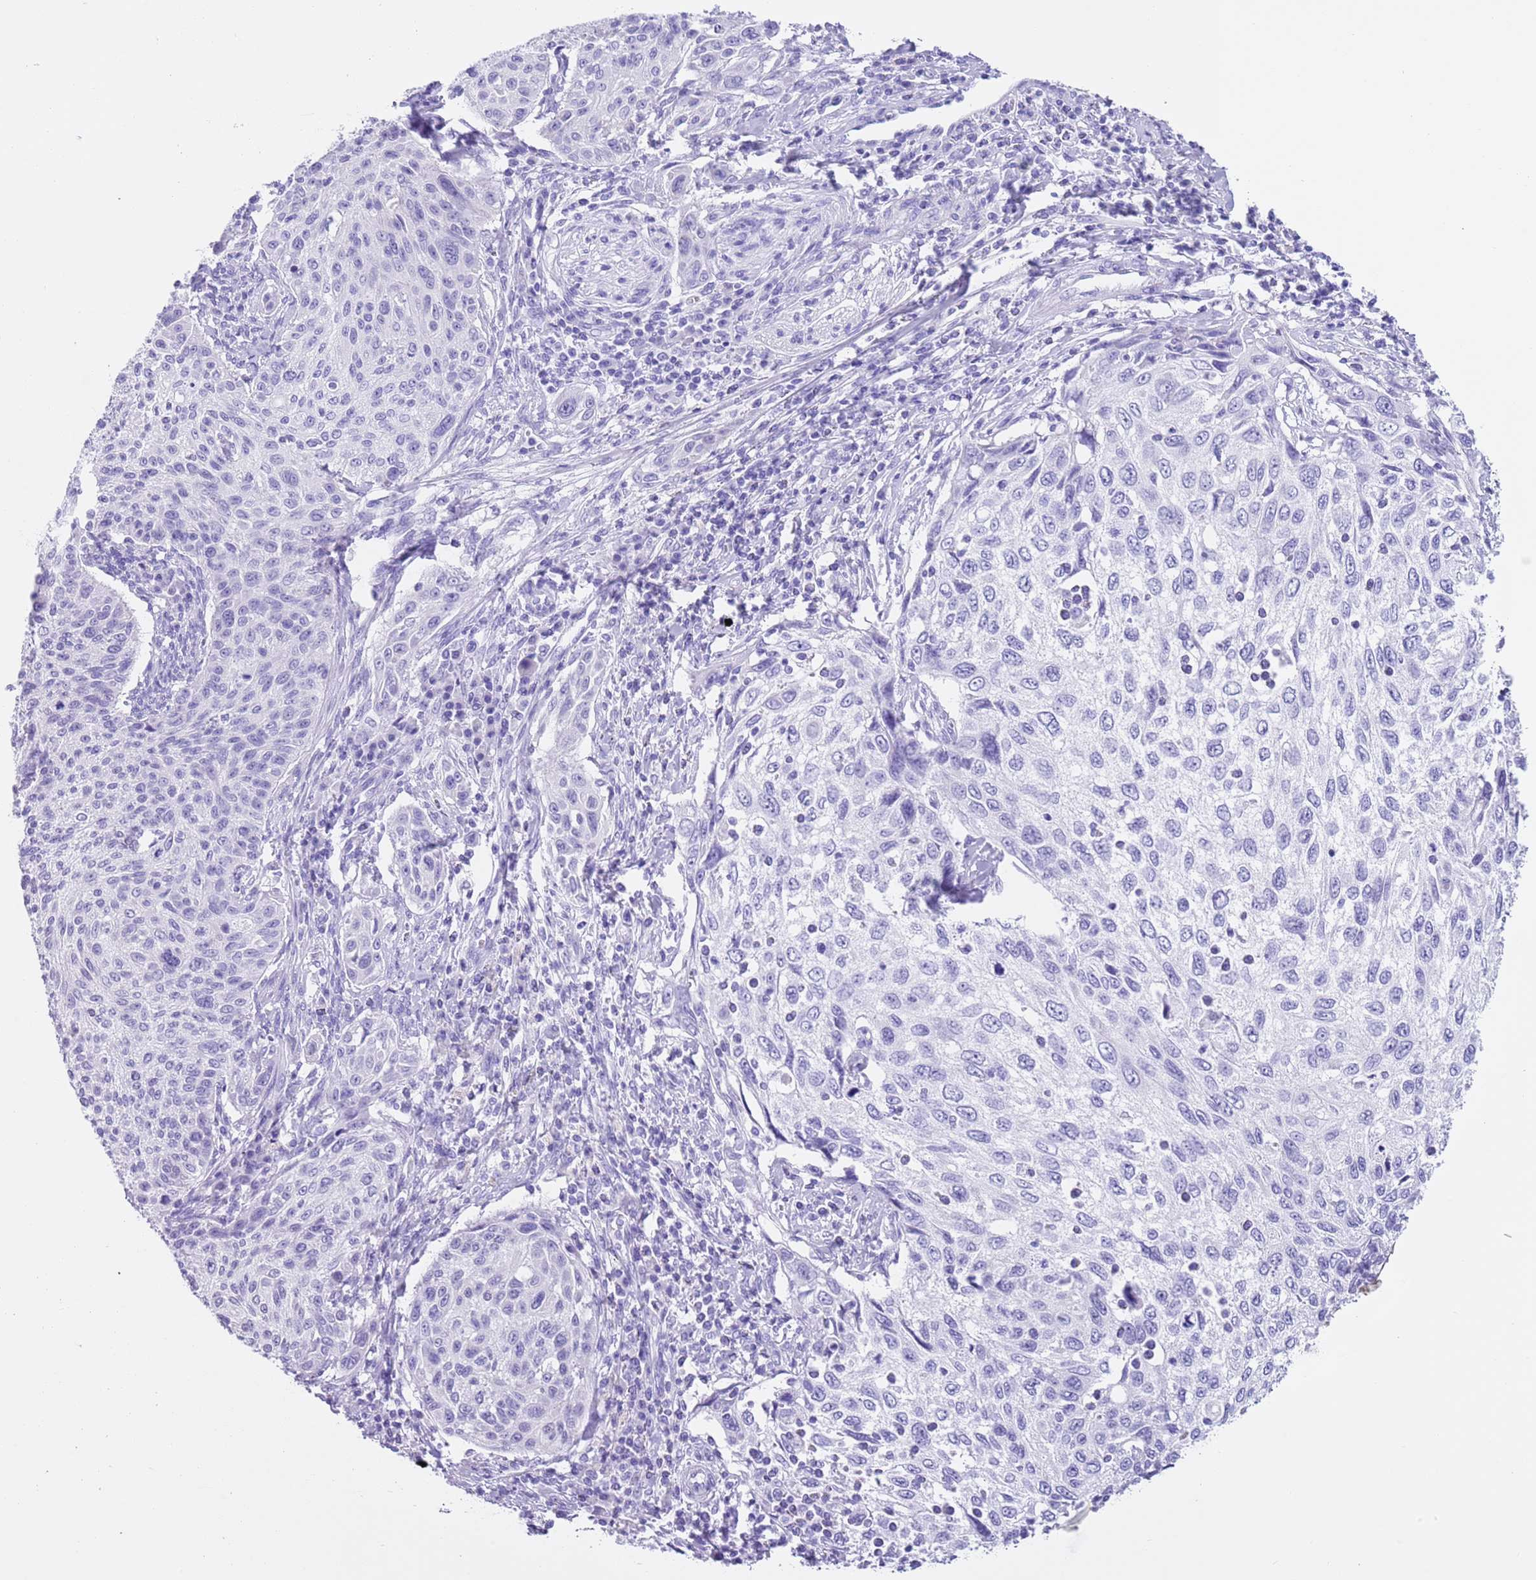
{"staining": {"intensity": "negative", "quantity": "none", "location": "none"}, "tissue": "cervical cancer", "cell_type": "Tumor cells", "image_type": "cancer", "snomed": [{"axis": "morphology", "description": "Squamous cell carcinoma, NOS"}, {"axis": "topography", "description": "Cervix"}], "caption": "Tumor cells are negative for protein expression in human cervical cancer (squamous cell carcinoma).", "gene": "TMEM185B", "patient": {"sex": "female", "age": 70}}